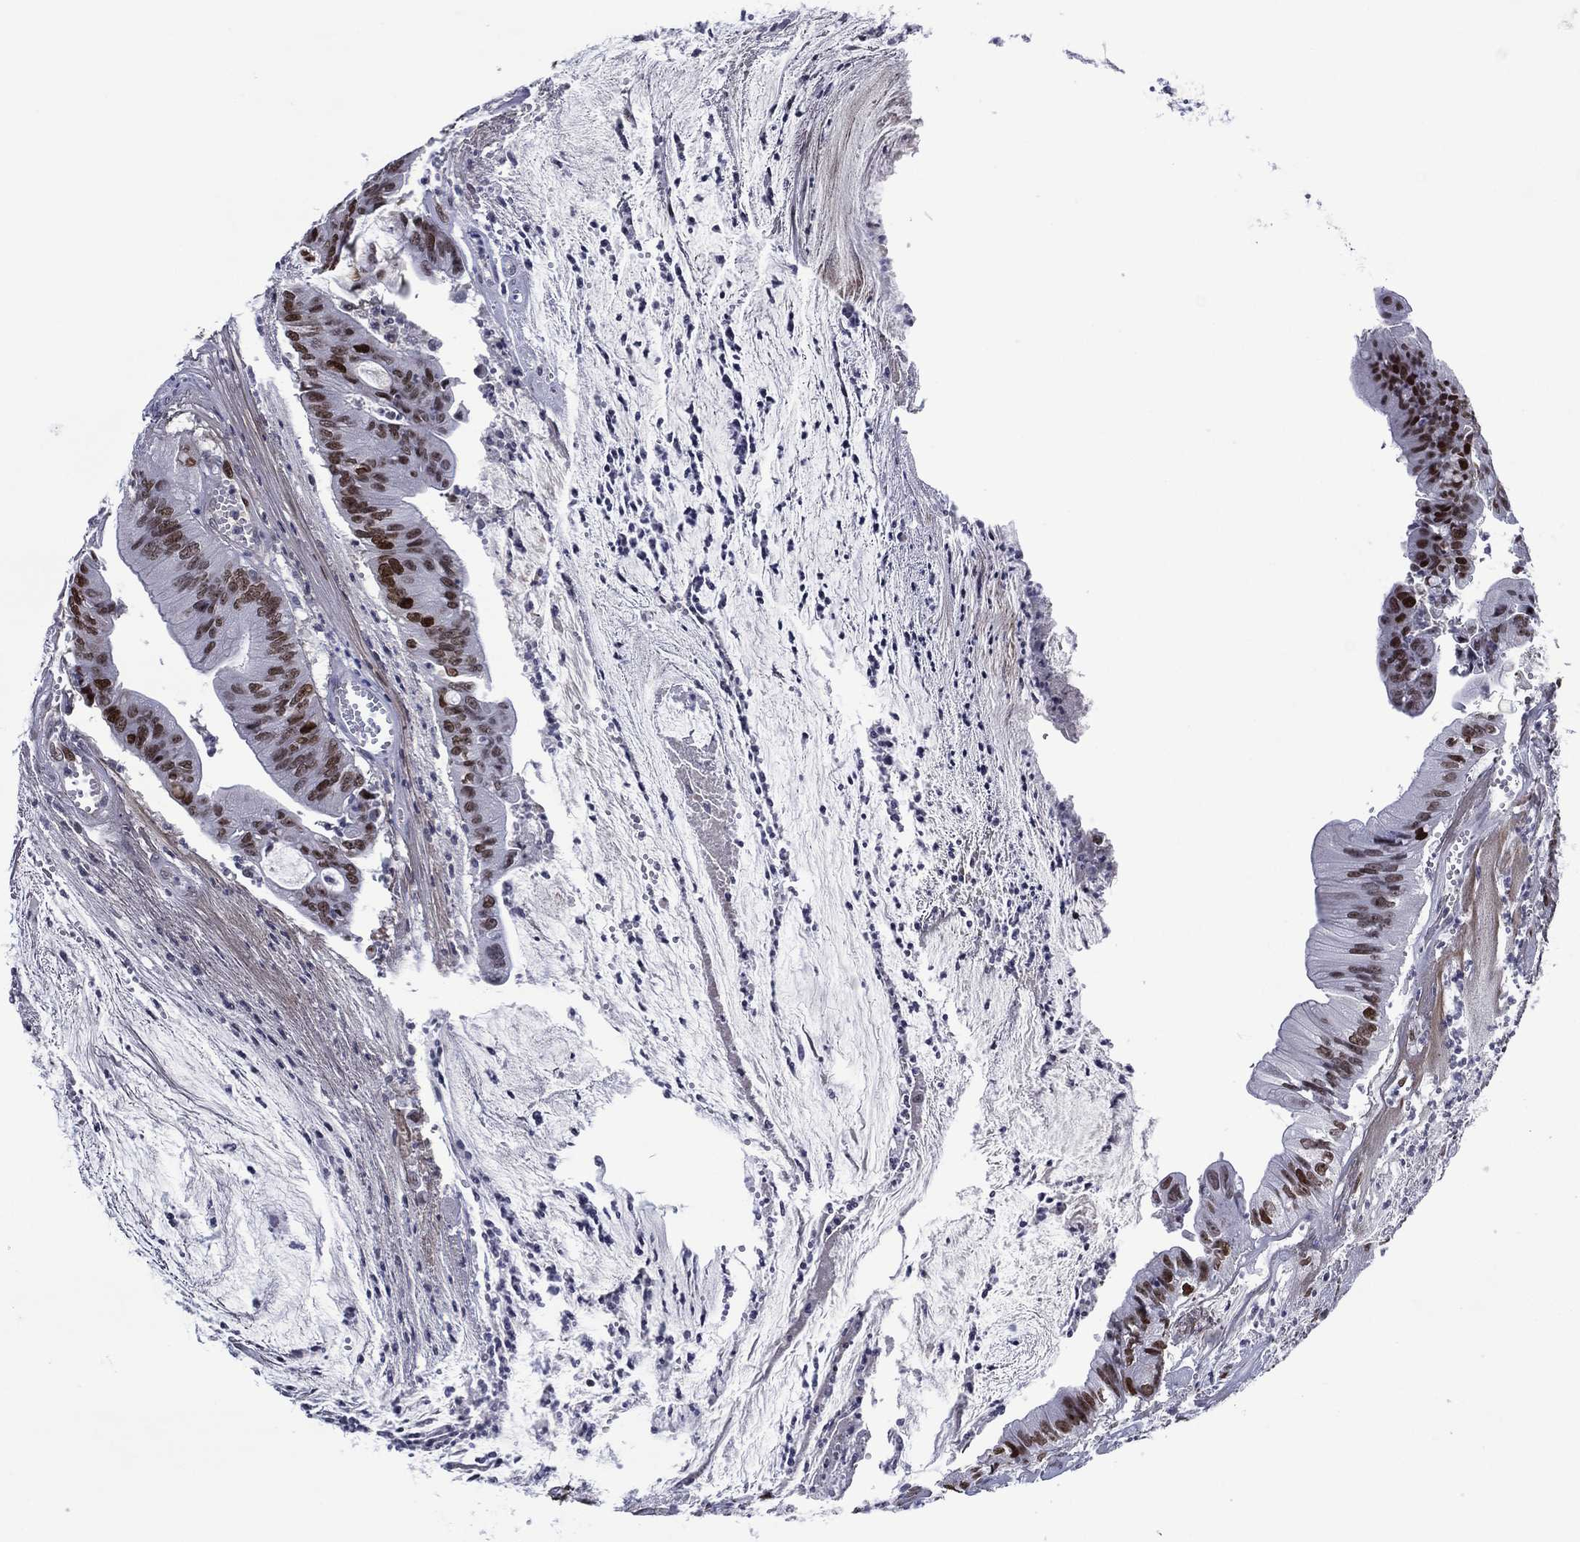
{"staining": {"intensity": "strong", "quantity": ">75%", "location": "nuclear"}, "tissue": "colorectal cancer", "cell_type": "Tumor cells", "image_type": "cancer", "snomed": [{"axis": "morphology", "description": "Adenocarcinoma, NOS"}, {"axis": "topography", "description": "Colon"}], "caption": "Strong nuclear staining is present in approximately >75% of tumor cells in colorectal adenocarcinoma.", "gene": "GATA6", "patient": {"sex": "female", "age": 69}}